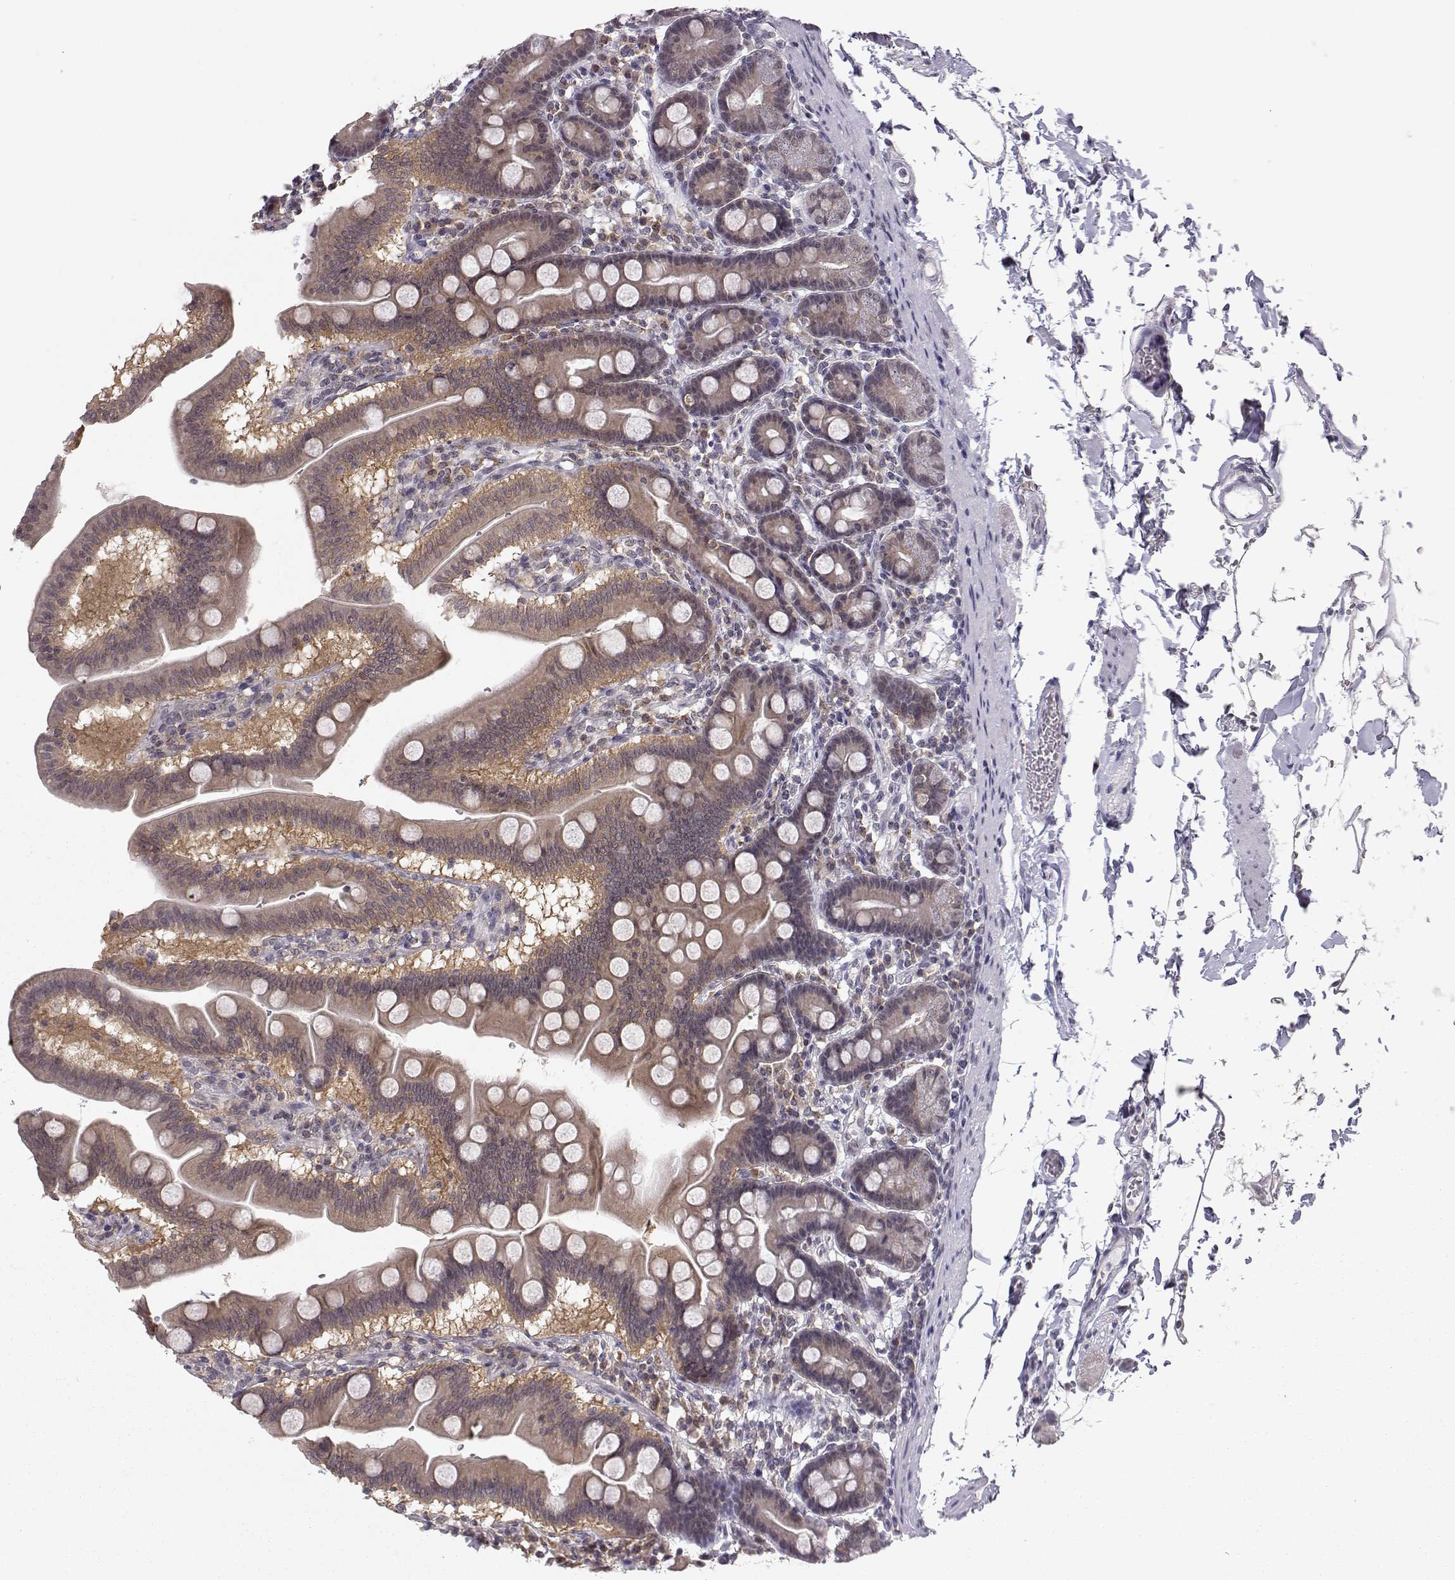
{"staining": {"intensity": "negative", "quantity": "none", "location": "none"}, "tissue": "duodenum", "cell_type": "Glandular cells", "image_type": "normal", "snomed": [{"axis": "morphology", "description": "Normal tissue, NOS"}, {"axis": "topography", "description": "Duodenum"}], "caption": "This is a photomicrograph of IHC staining of normal duodenum, which shows no staining in glandular cells. (Brightfield microscopy of DAB IHC at high magnification).", "gene": "KIF13B", "patient": {"sex": "male", "age": 59}}